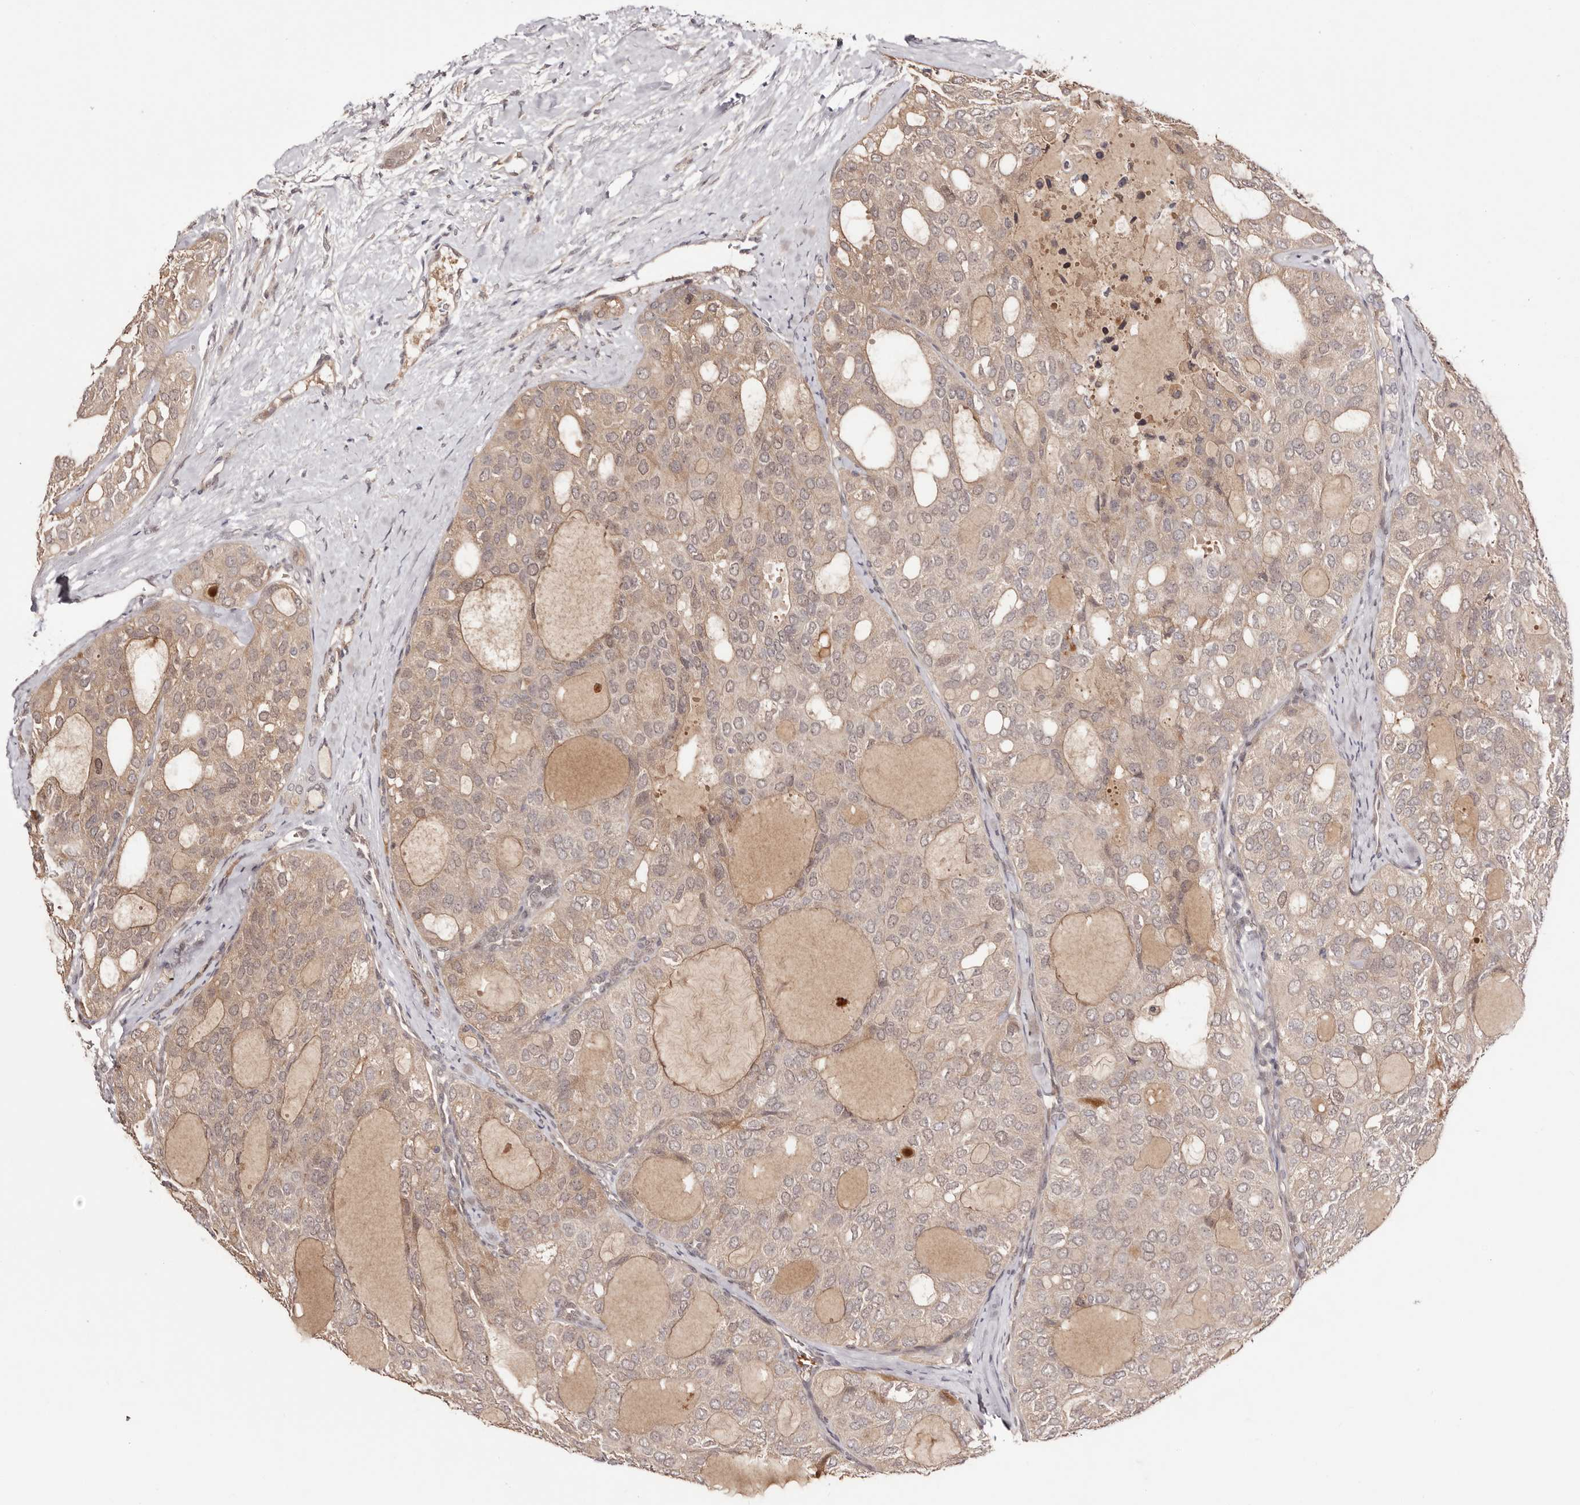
{"staining": {"intensity": "moderate", "quantity": ">75%", "location": "cytoplasmic/membranous"}, "tissue": "thyroid cancer", "cell_type": "Tumor cells", "image_type": "cancer", "snomed": [{"axis": "morphology", "description": "Follicular adenoma carcinoma, NOS"}, {"axis": "topography", "description": "Thyroid gland"}], "caption": "The micrograph shows immunohistochemical staining of follicular adenoma carcinoma (thyroid). There is moderate cytoplasmic/membranous positivity is appreciated in about >75% of tumor cells.", "gene": "EGR3", "patient": {"sex": "male", "age": 75}}